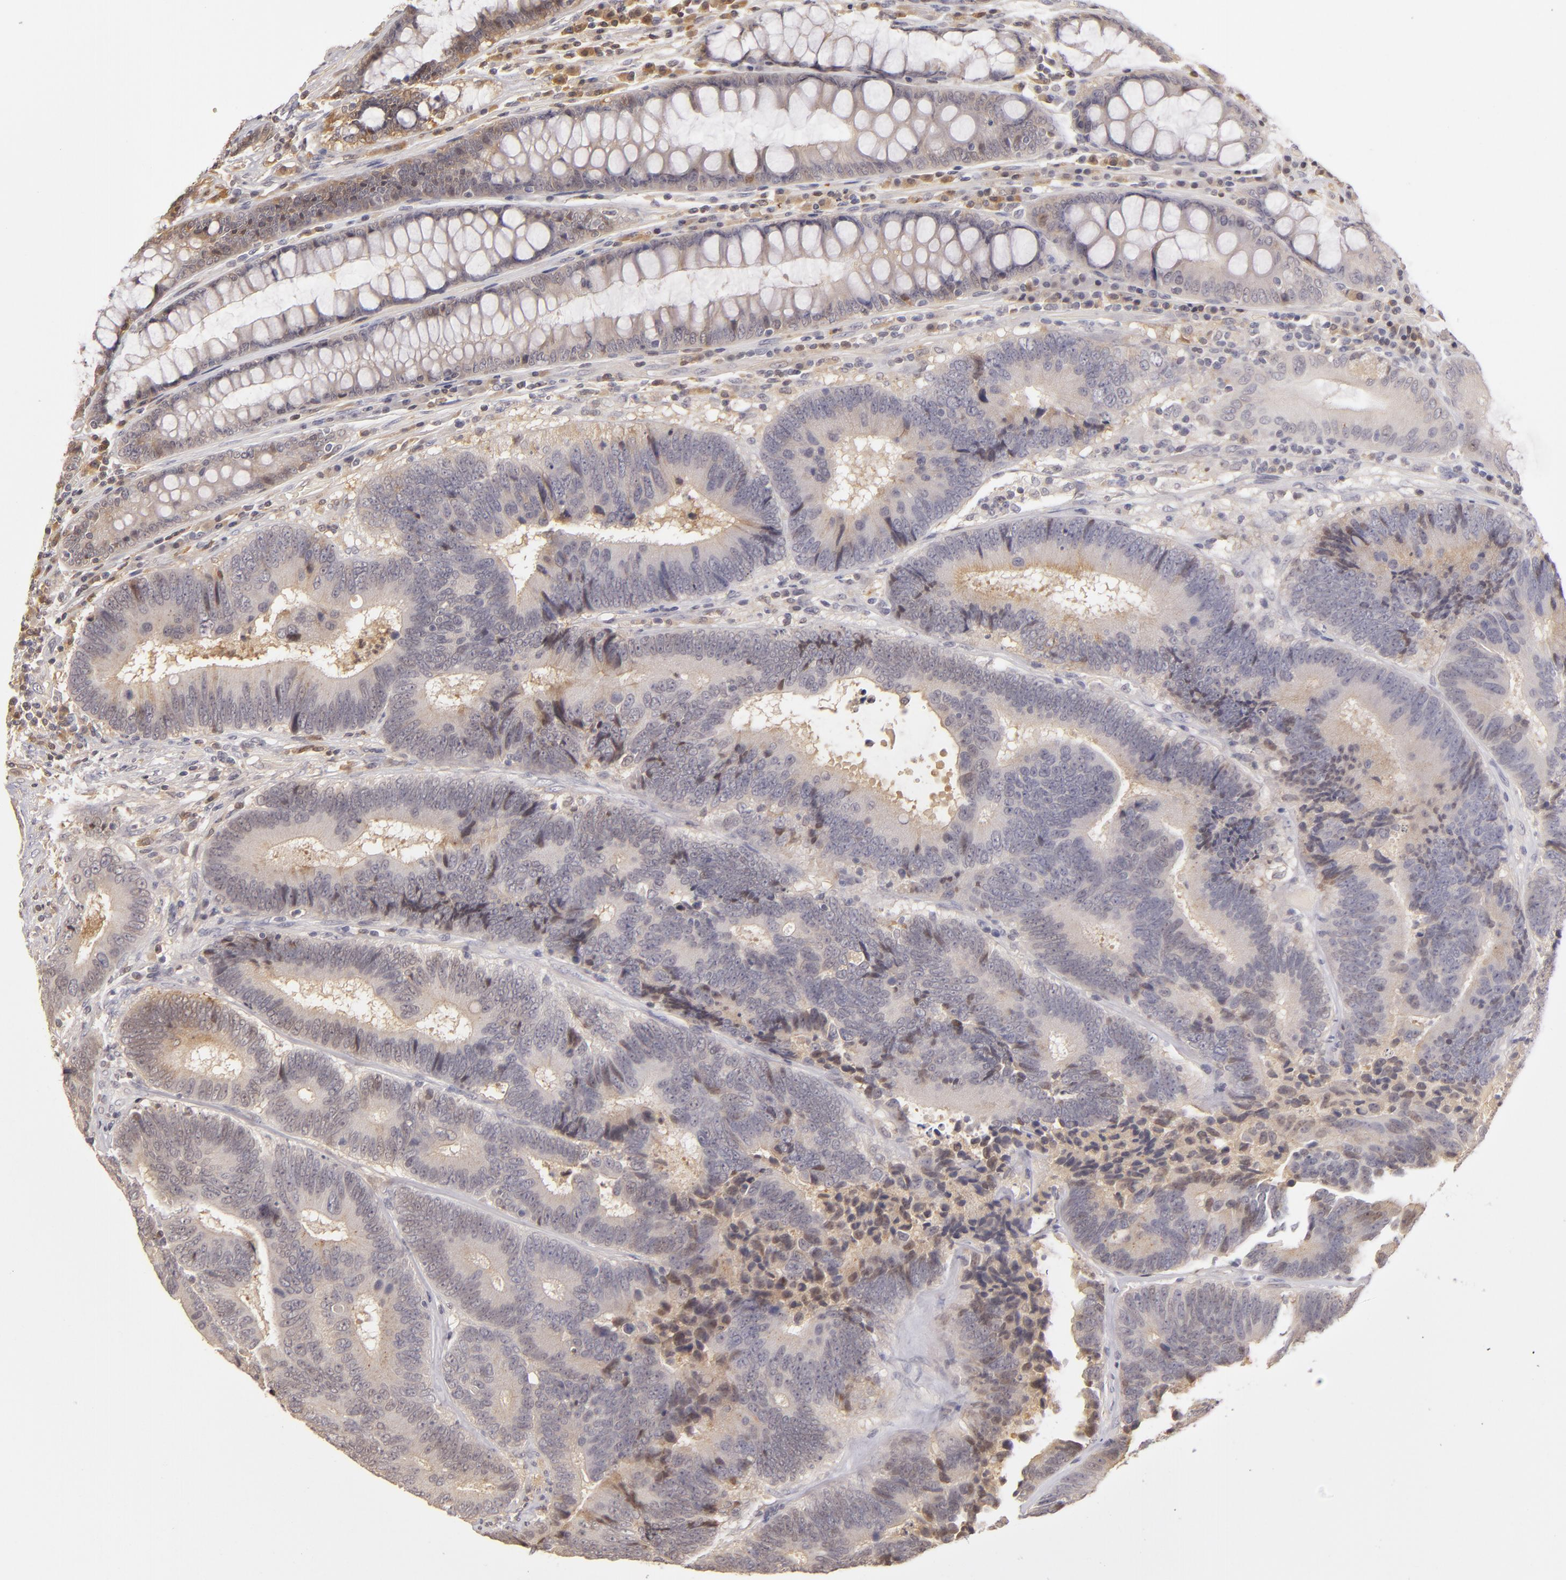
{"staining": {"intensity": "weak", "quantity": ">75%", "location": "cytoplasmic/membranous"}, "tissue": "colorectal cancer", "cell_type": "Tumor cells", "image_type": "cancer", "snomed": [{"axis": "morphology", "description": "Normal tissue, NOS"}, {"axis": "morphology", "description": "Adenocarcinoma, NOS"}, {"axis": "topography", "description": "Colon"}], "caption": "Weak cytoplasmic/membranous positivity for a protein is appreciated in approximately >75% of tumor cells of colorectal cancer using immunohistochemistry (IHC).", "gene": "LRG1", "patient": {"sex": "female", "age": 78}}